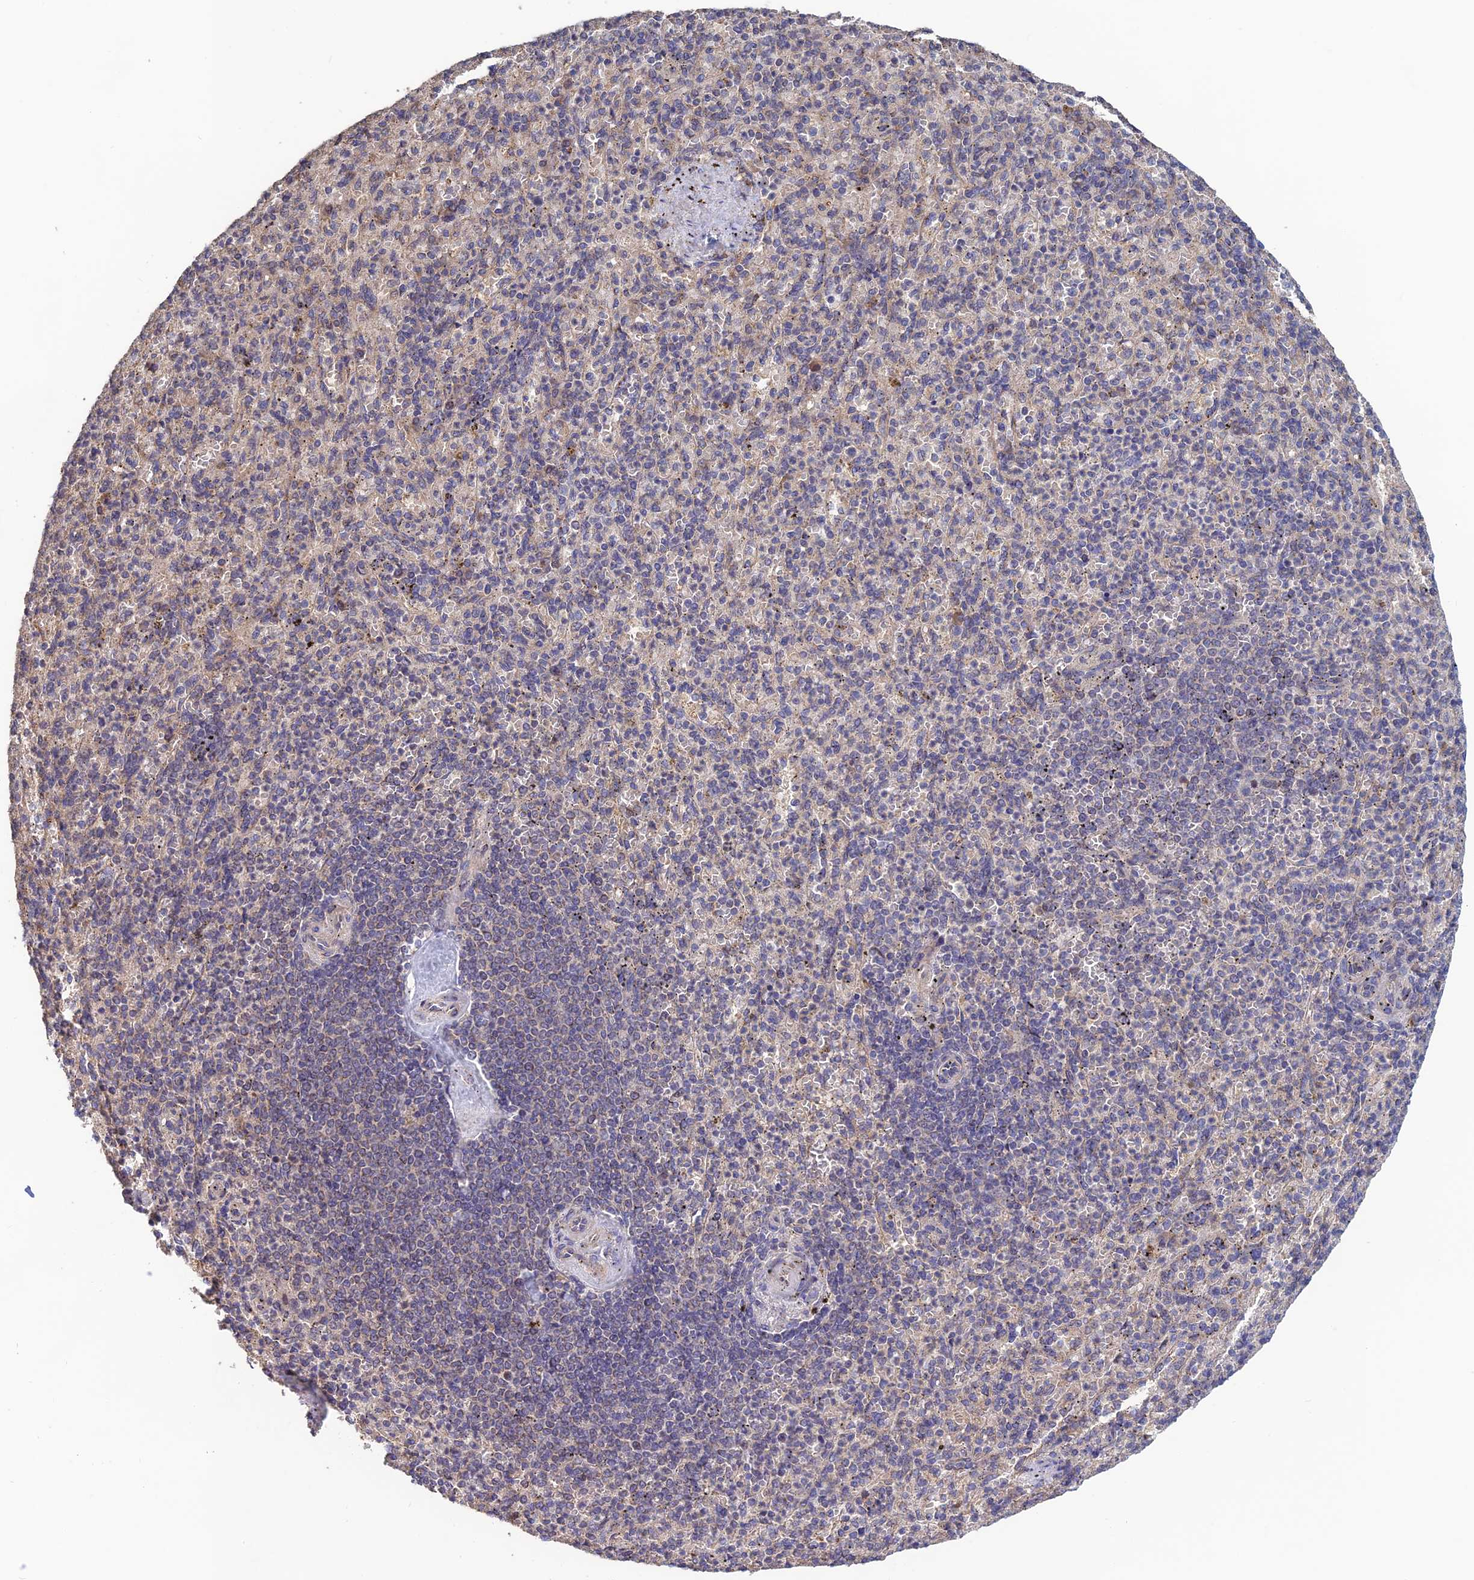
{"staining": {"intensity": "weak", "quantity": "<25%", "location": "cytoplasmic/membranous"}, "tissue": "spleen", "cell_type": "Cells in red pulp", "image_type": "normal", "snomed": [{"axis": "morphology", "description": "Normal tissue, NOS"}, {"axis": "topography", "description": "Spleen"}], "caption": "IHC micrograph of normal spleen stained for a protein (brown), which exhibits no staining in cells in red pulp. The staining is performed using DAB (3,3'-diaminobenzidine) brown chromogen with nuclei counter-stained in using hematoxylin.", "gene": "SHISA5", "patient": {"sex": "female", "age": 74}}